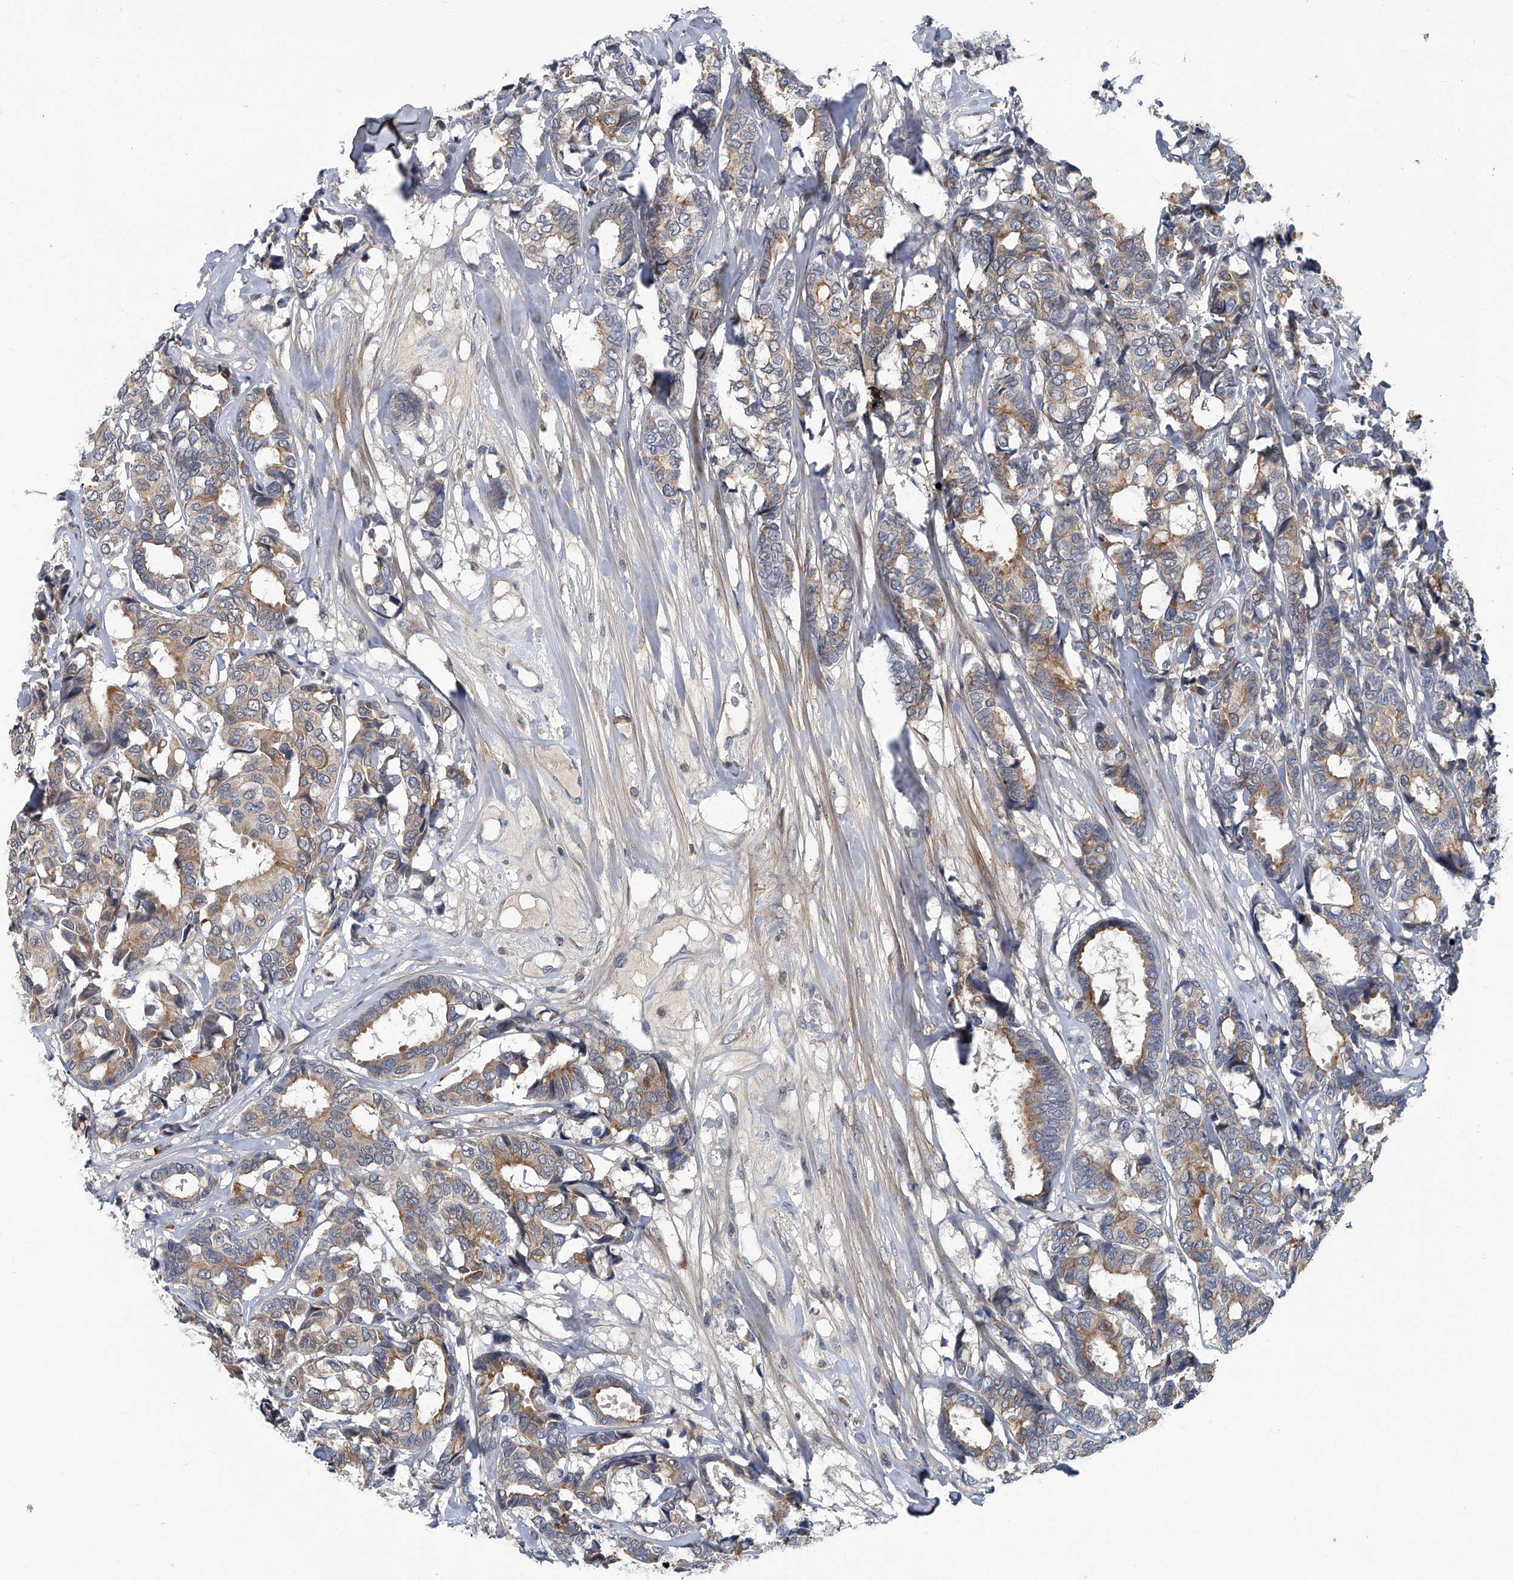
{"staining": {"intensity": "moderate", "quantity": "25%-75%", "location": "cytoplasmic/membranous"}, "tissue": "breast cancer", "cell_type": "Tumor cells", "image_type": "cancer", "snomed": [{"axis": "morphology", "description": "Duct carcinoma"}, {"axis": "topography", "description": "Breast"}], "caption": "Immunohistochemical staining of invasive ductal carcinoma (breast) shows medium levels of moderate cytoplasmic/membranous protein staining in about 25%-75% of tumor cells.", "gene": "AKNAD1", "patient": {"sex": "female", "age": 87}}